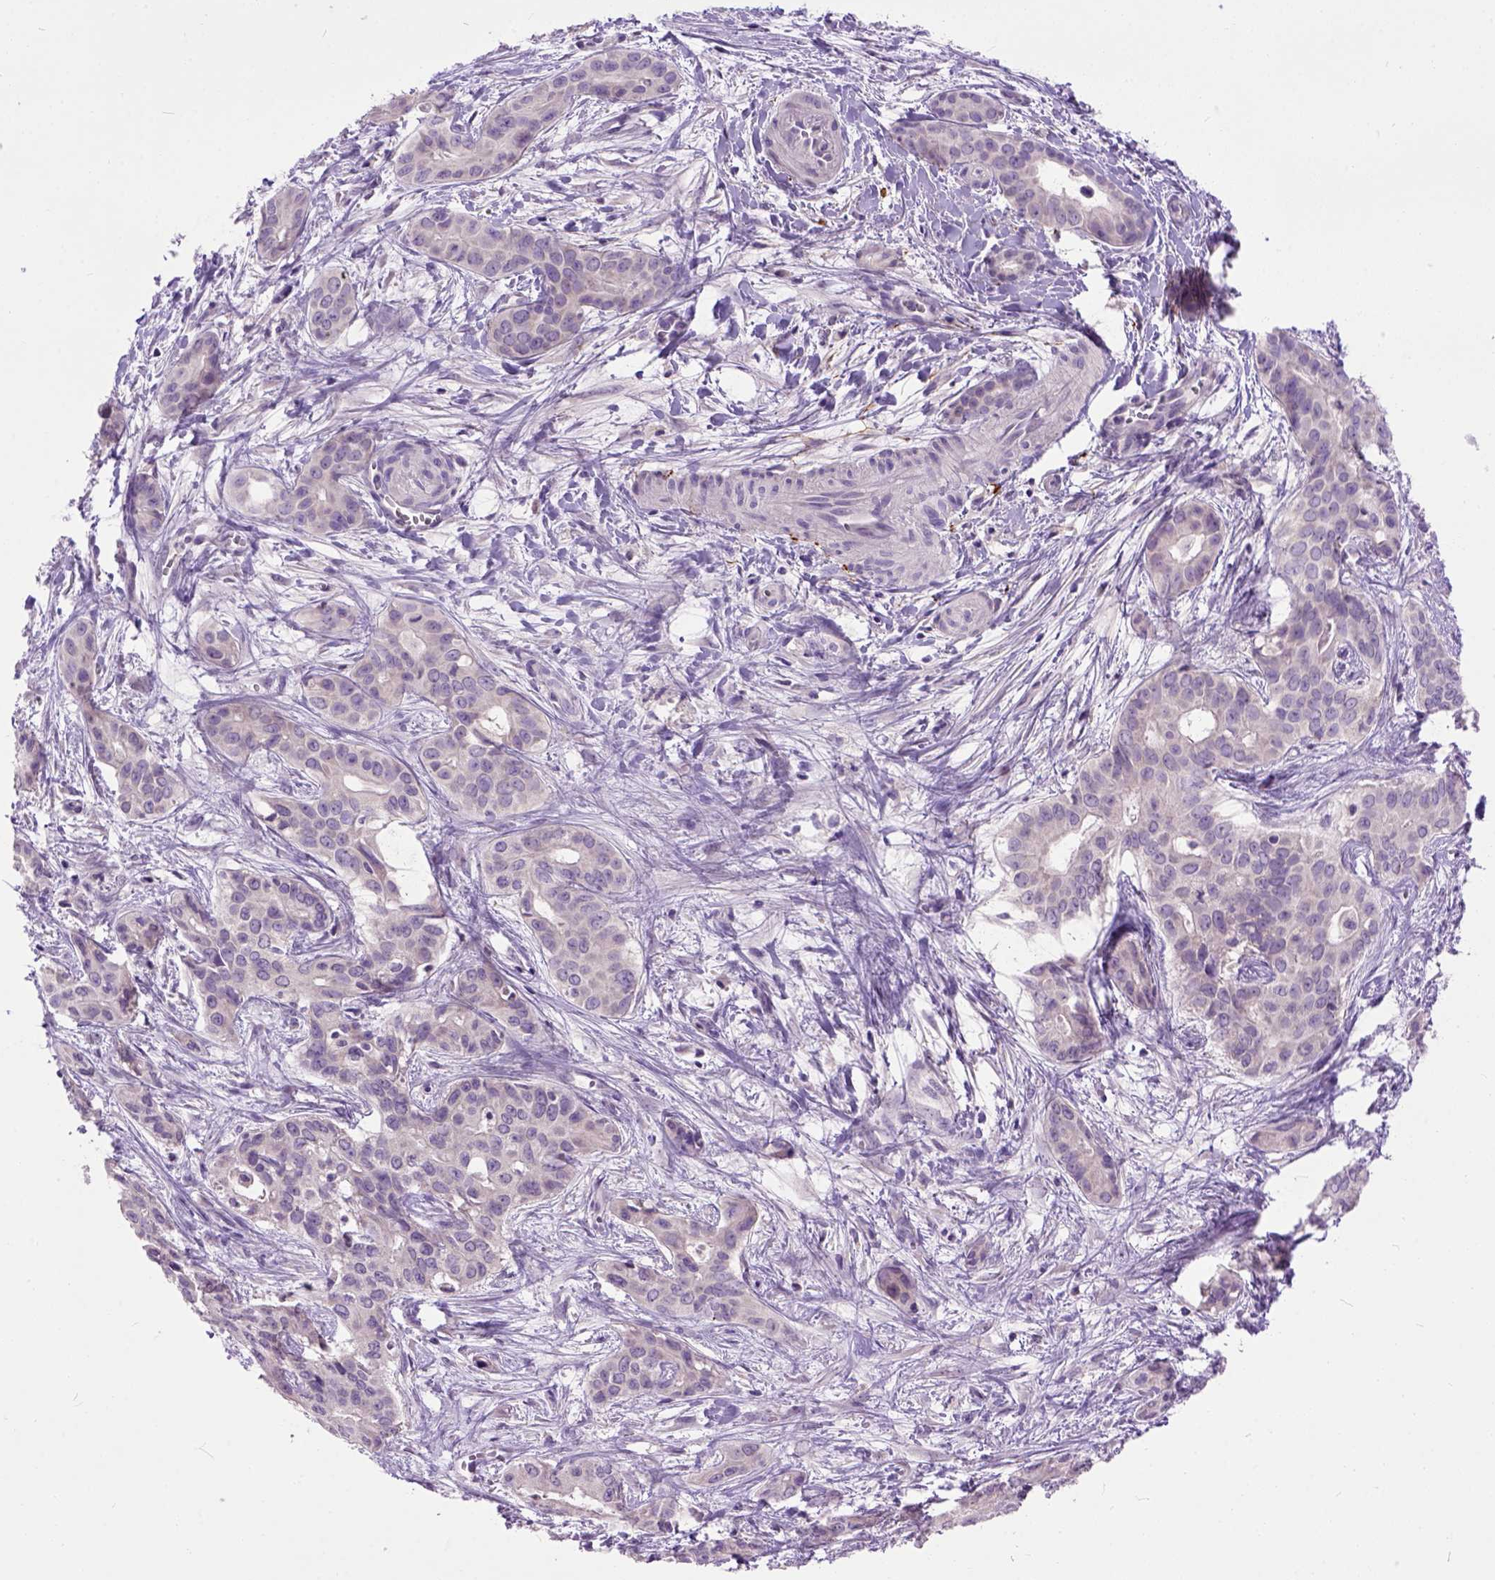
{"staining": {"intensity": "negative", "quantity": "none", "location": "none"}, "tissue": "liver cancer", "cell_type": "Tumor cells", "image_type": "cancer", "snomed": [{"axis": "morphology", "description": "Cholangiocarcinoma"}, {"axis": "topography", "description": "Liver"}], "caption": "Protein analysis of liver cancer exhibits no significant positivity in tumor cells. (Stains: DAB (3,3'-diaminobenzidine) immunohistochemistry with hematoxylin counter stain, Microscopy: brightfield microscopy at high magnification).", "gene": "MAPT", "patient": {"sex": "female", "age": 65}}